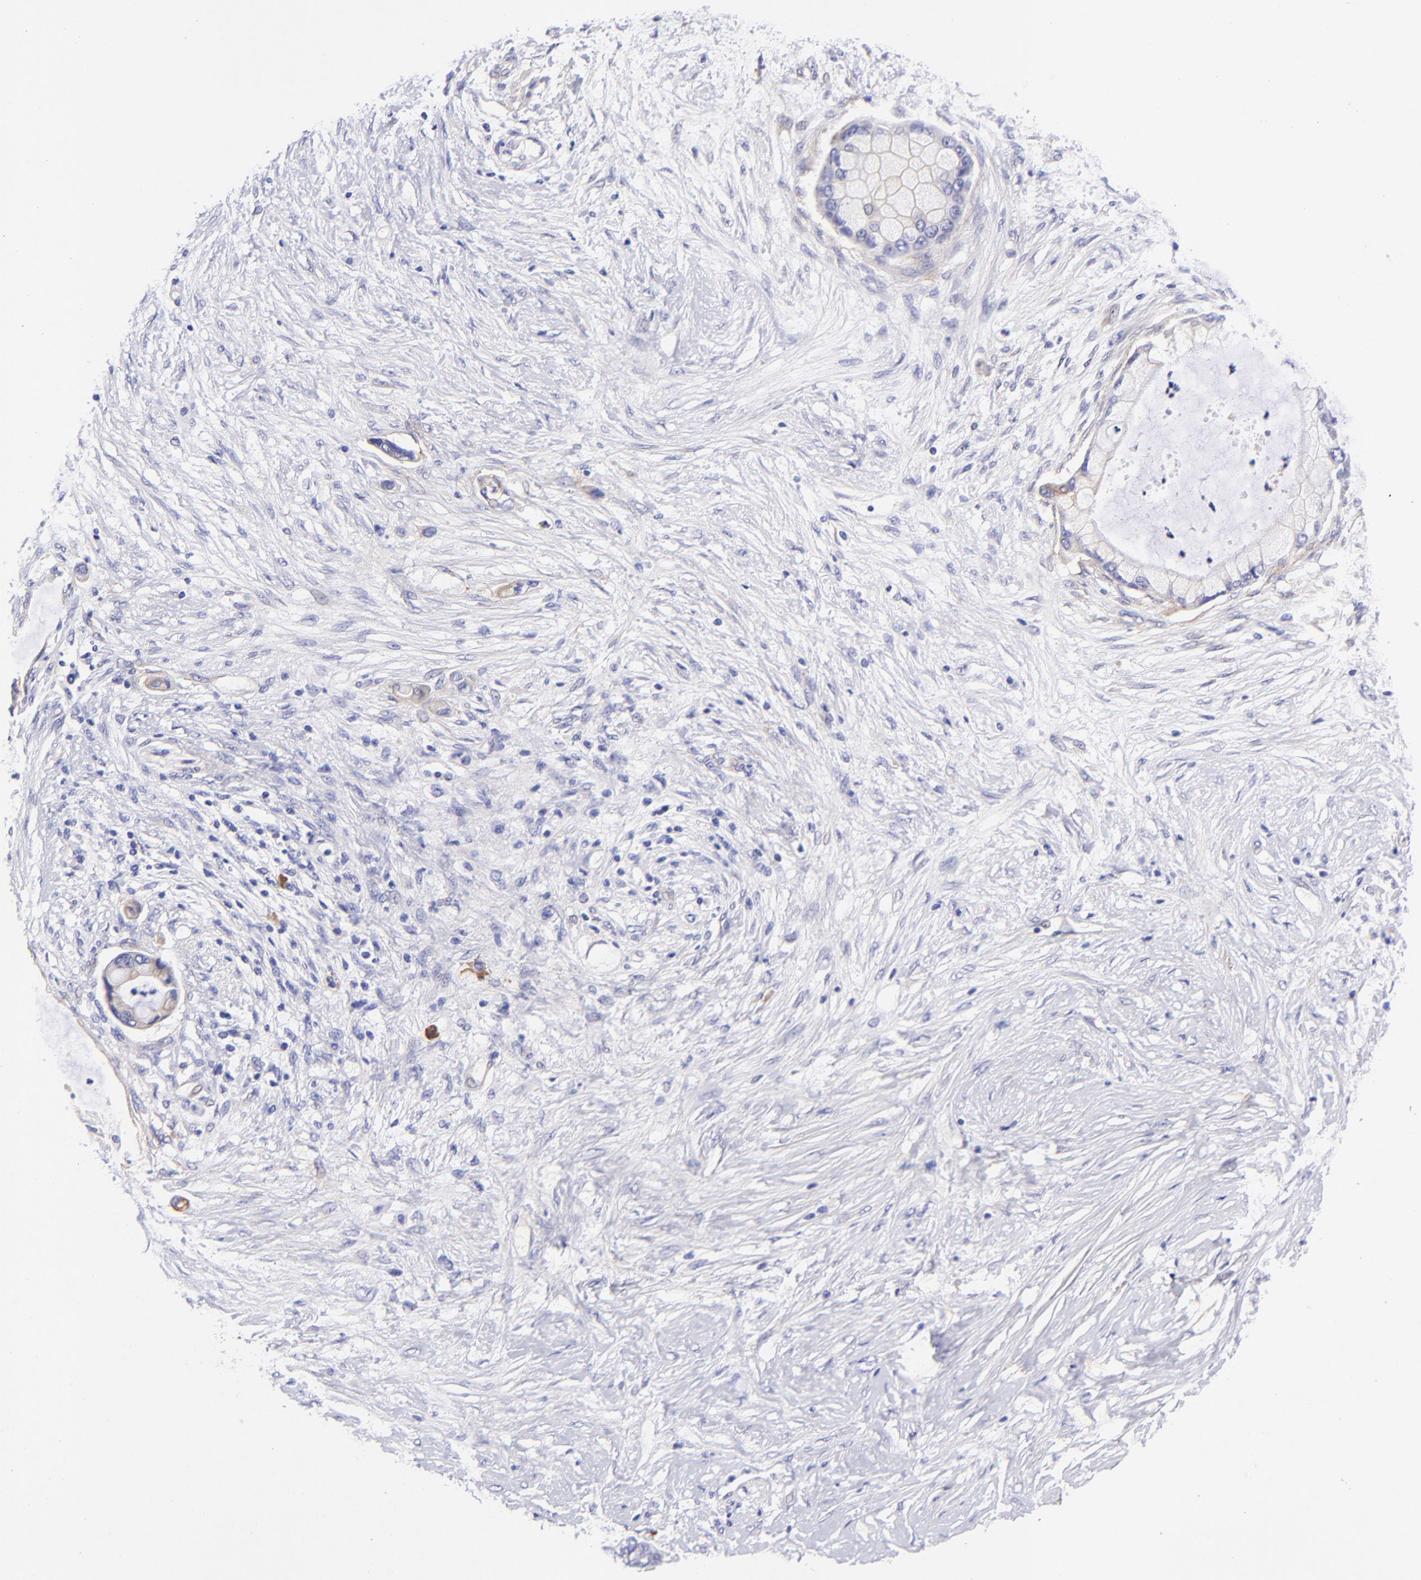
{"staining": {"intensity": "weak", "quantity": "<25%", "location": "cytoplasmic/membranous"}, "tissue": "pancreatic cancer", "cell_type": "Tumor cells", "image_type": "cancer", "snomed": [{"axis": "morphology", "description": "Adenocarcinoma, NOS"}, {"axis": "topography", "description": "Pancreas"}], "caption": "The image exhibits no staining of tumor cells in pancreatic cancer (adenocarcinoma).", "gene": "PPFIBP1", "patient": {"sex": "female", "age": 59}}